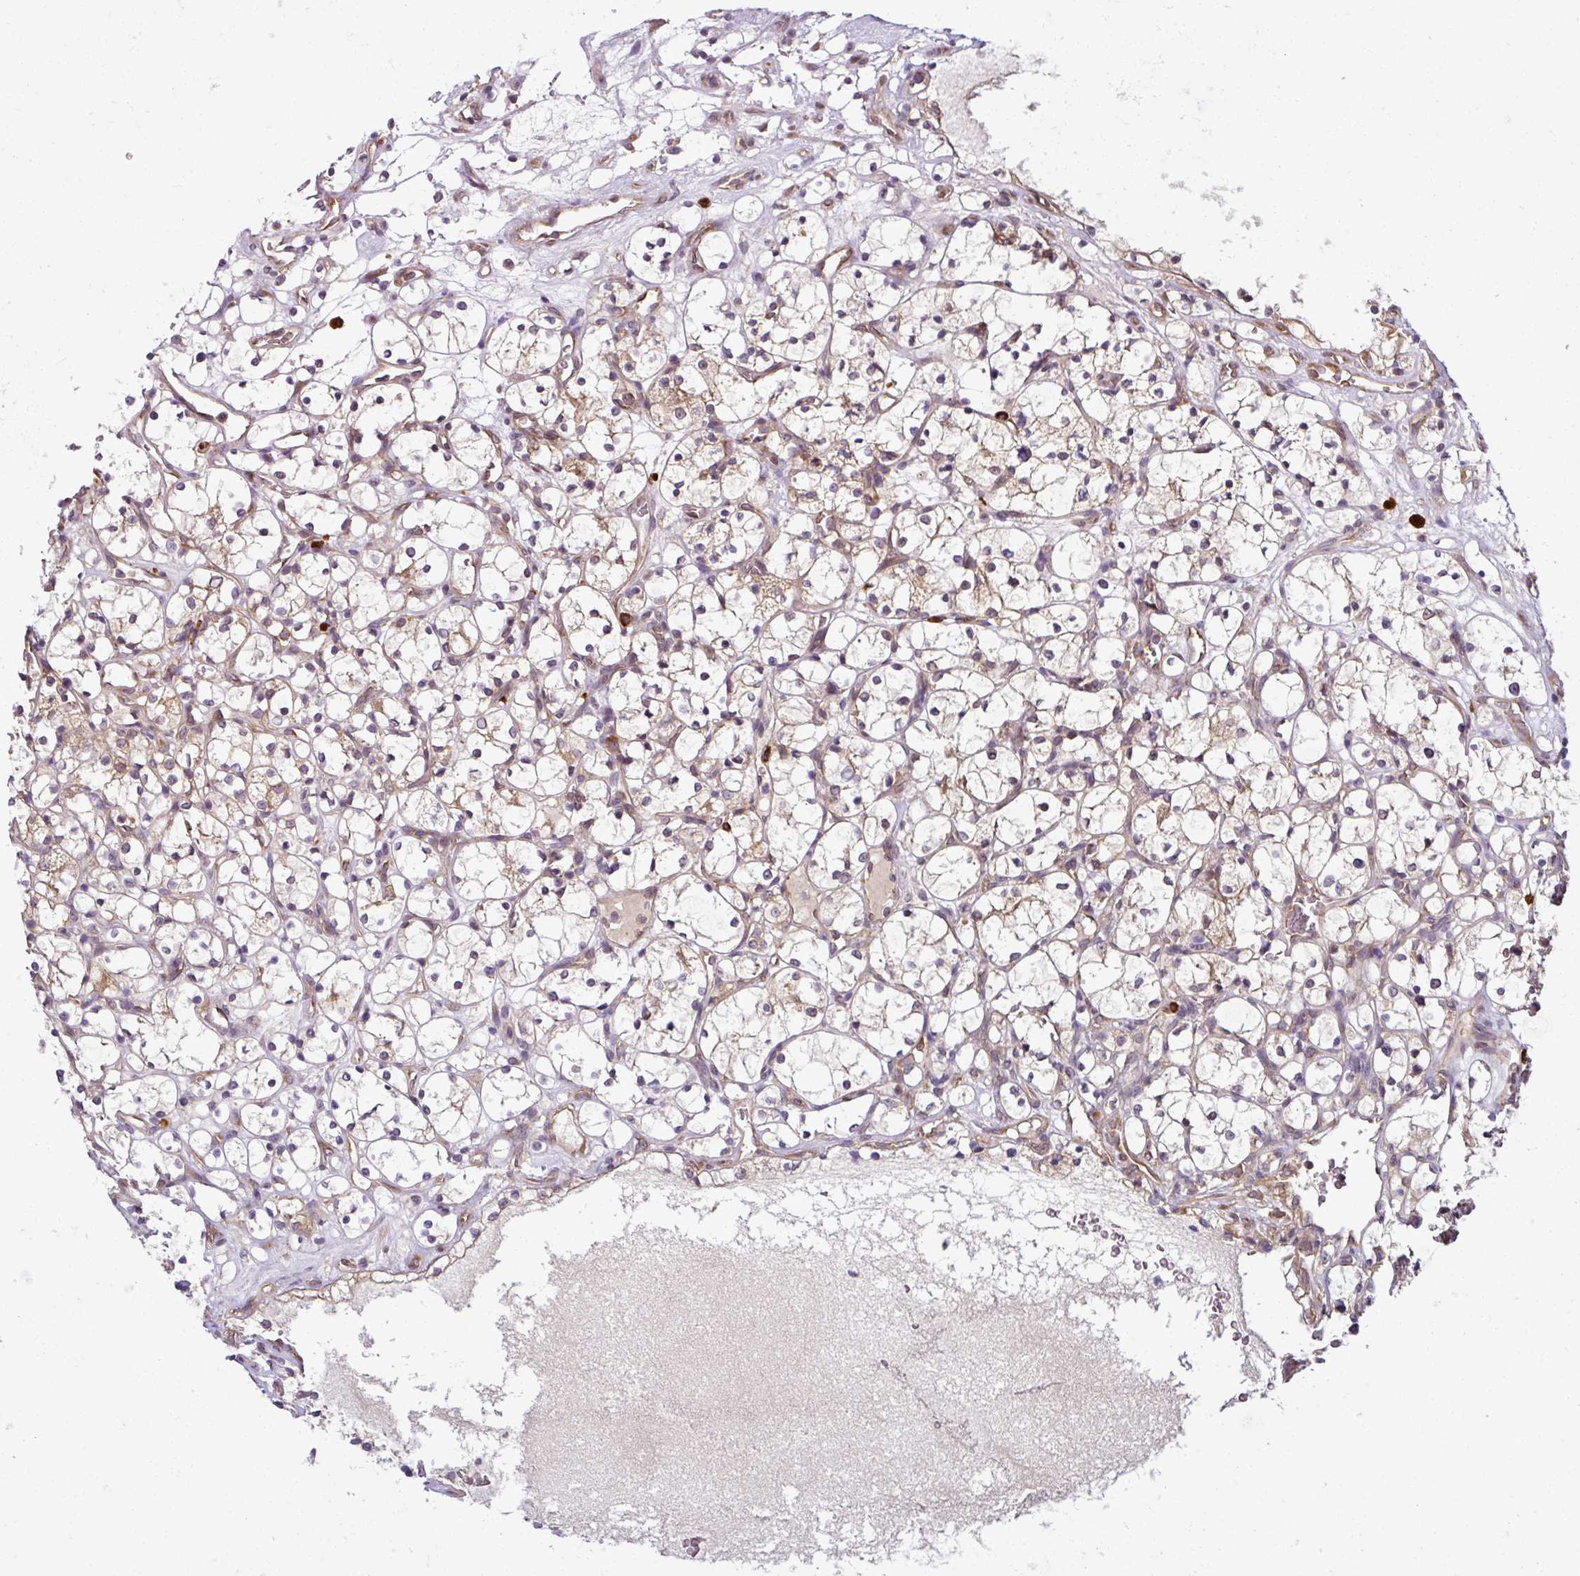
{"staining": {"intensity": "moderate", "quantity": "<25%", "location": "cytoplasmic/membranous"}, "tissue": "renal cancer", "cell_type": "Tumor cells", "image_type": "cancer", "snomed": [{"axis": "morphology", "description": "Adenocarcinoma, NOS"}, {"axis": "topography", "description": "Kidney"}], "caption": "Protein staining exhibits moderate cytoplasmic/membranous positivity in approximately <25% of tumor cells in renal cancer (adenocarcinoma).", "gene": "RBM4B", "patient": {"sex": "female", "age": 69}}